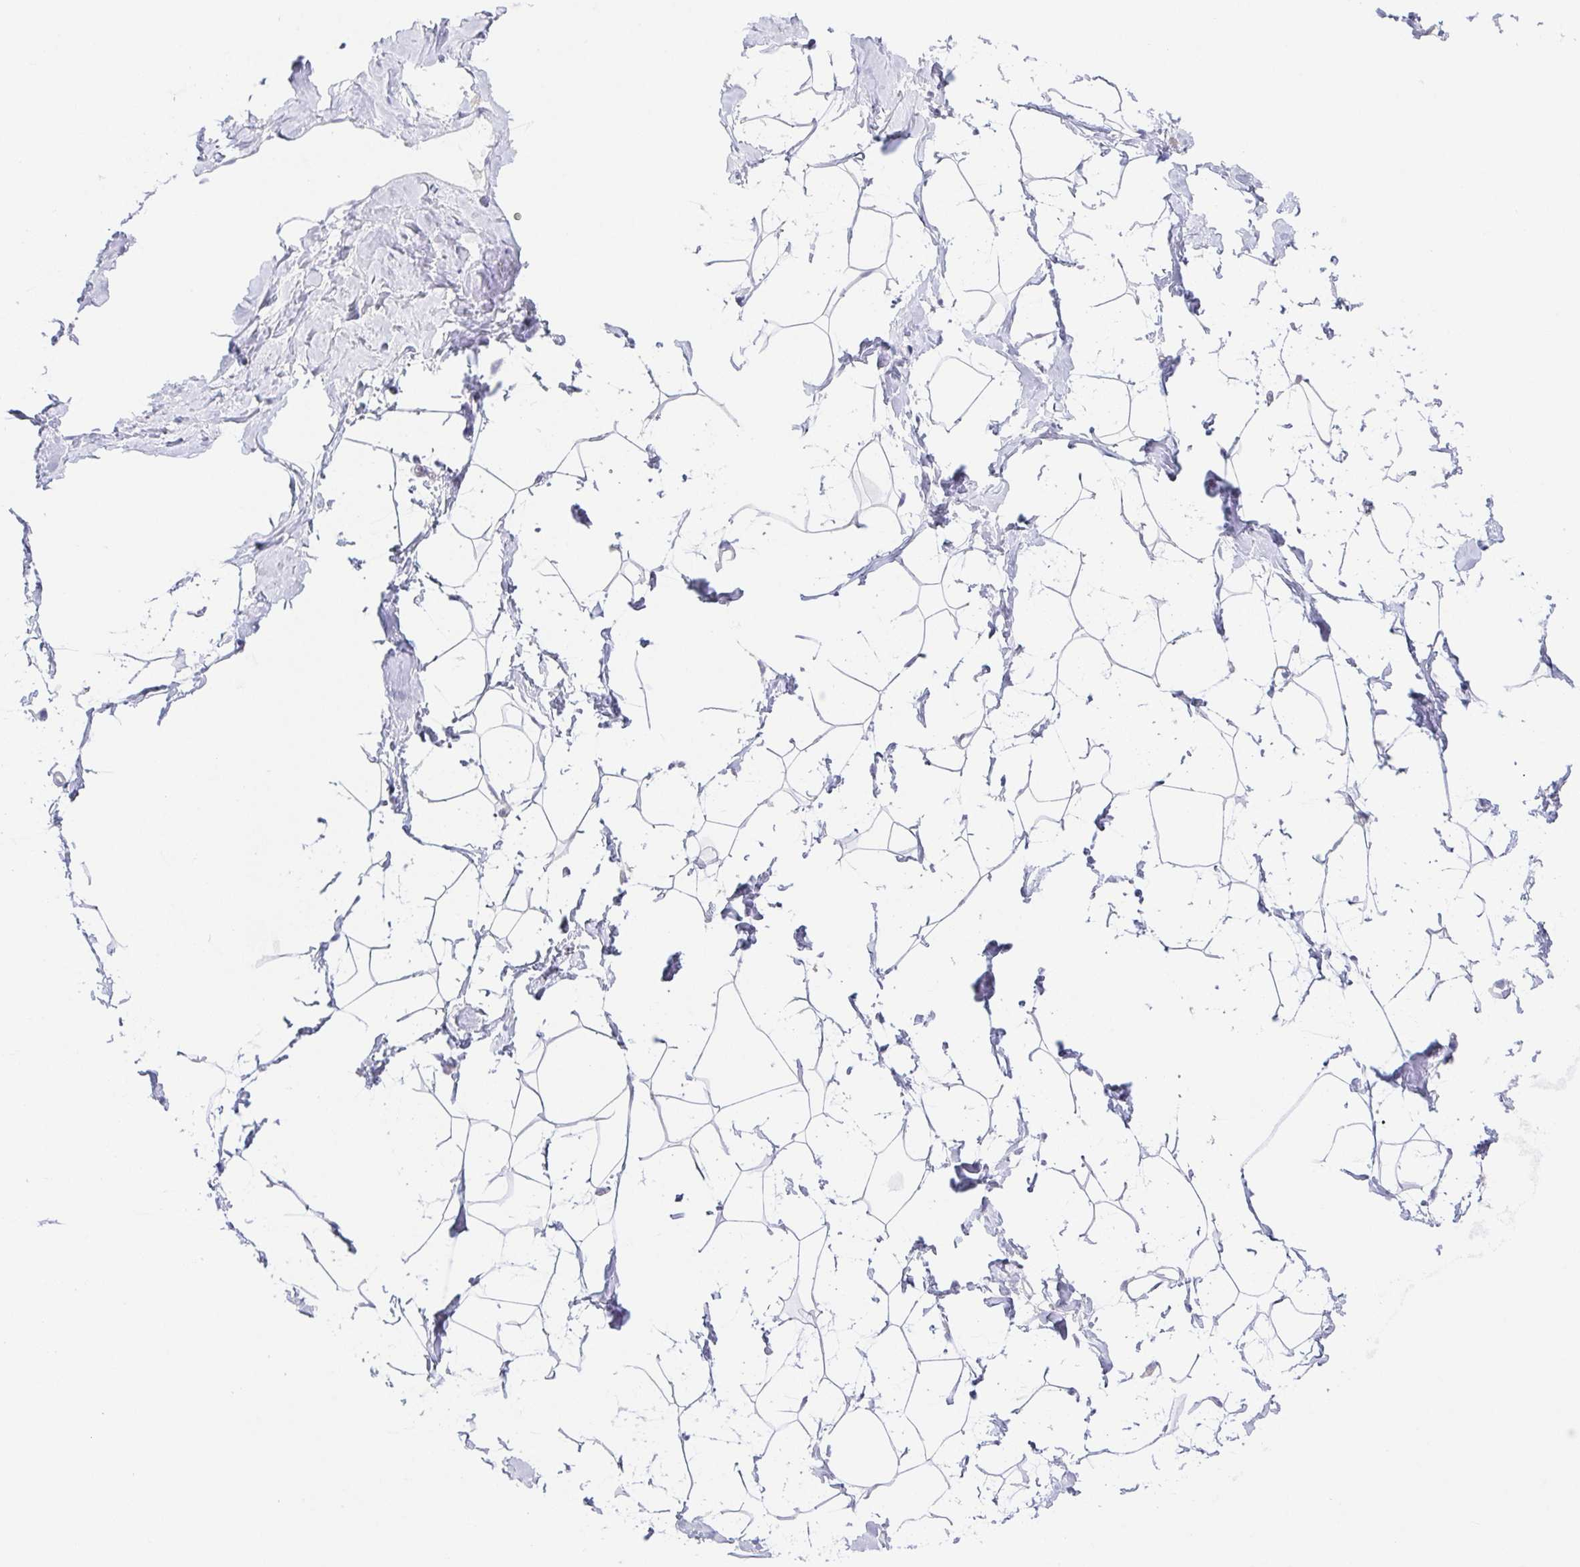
{"staining": {"intensity": "negative", "quantity": "none", "location": "none"}, "tissue": "breast", "cell_type": "Adipocytes", "image_type": "normal", "snomed": [{"axis": "morphology", "description": "Normal tissue, NOS"}, {"axis": "topography", "description": "Breast"}], "caption": "Immunohistochemistry (IHC) of unremarkable human breast reveals no staining in adipocytes.", "gene": "HDGFL1", "patient": {"sex": "female", "age": 32}}